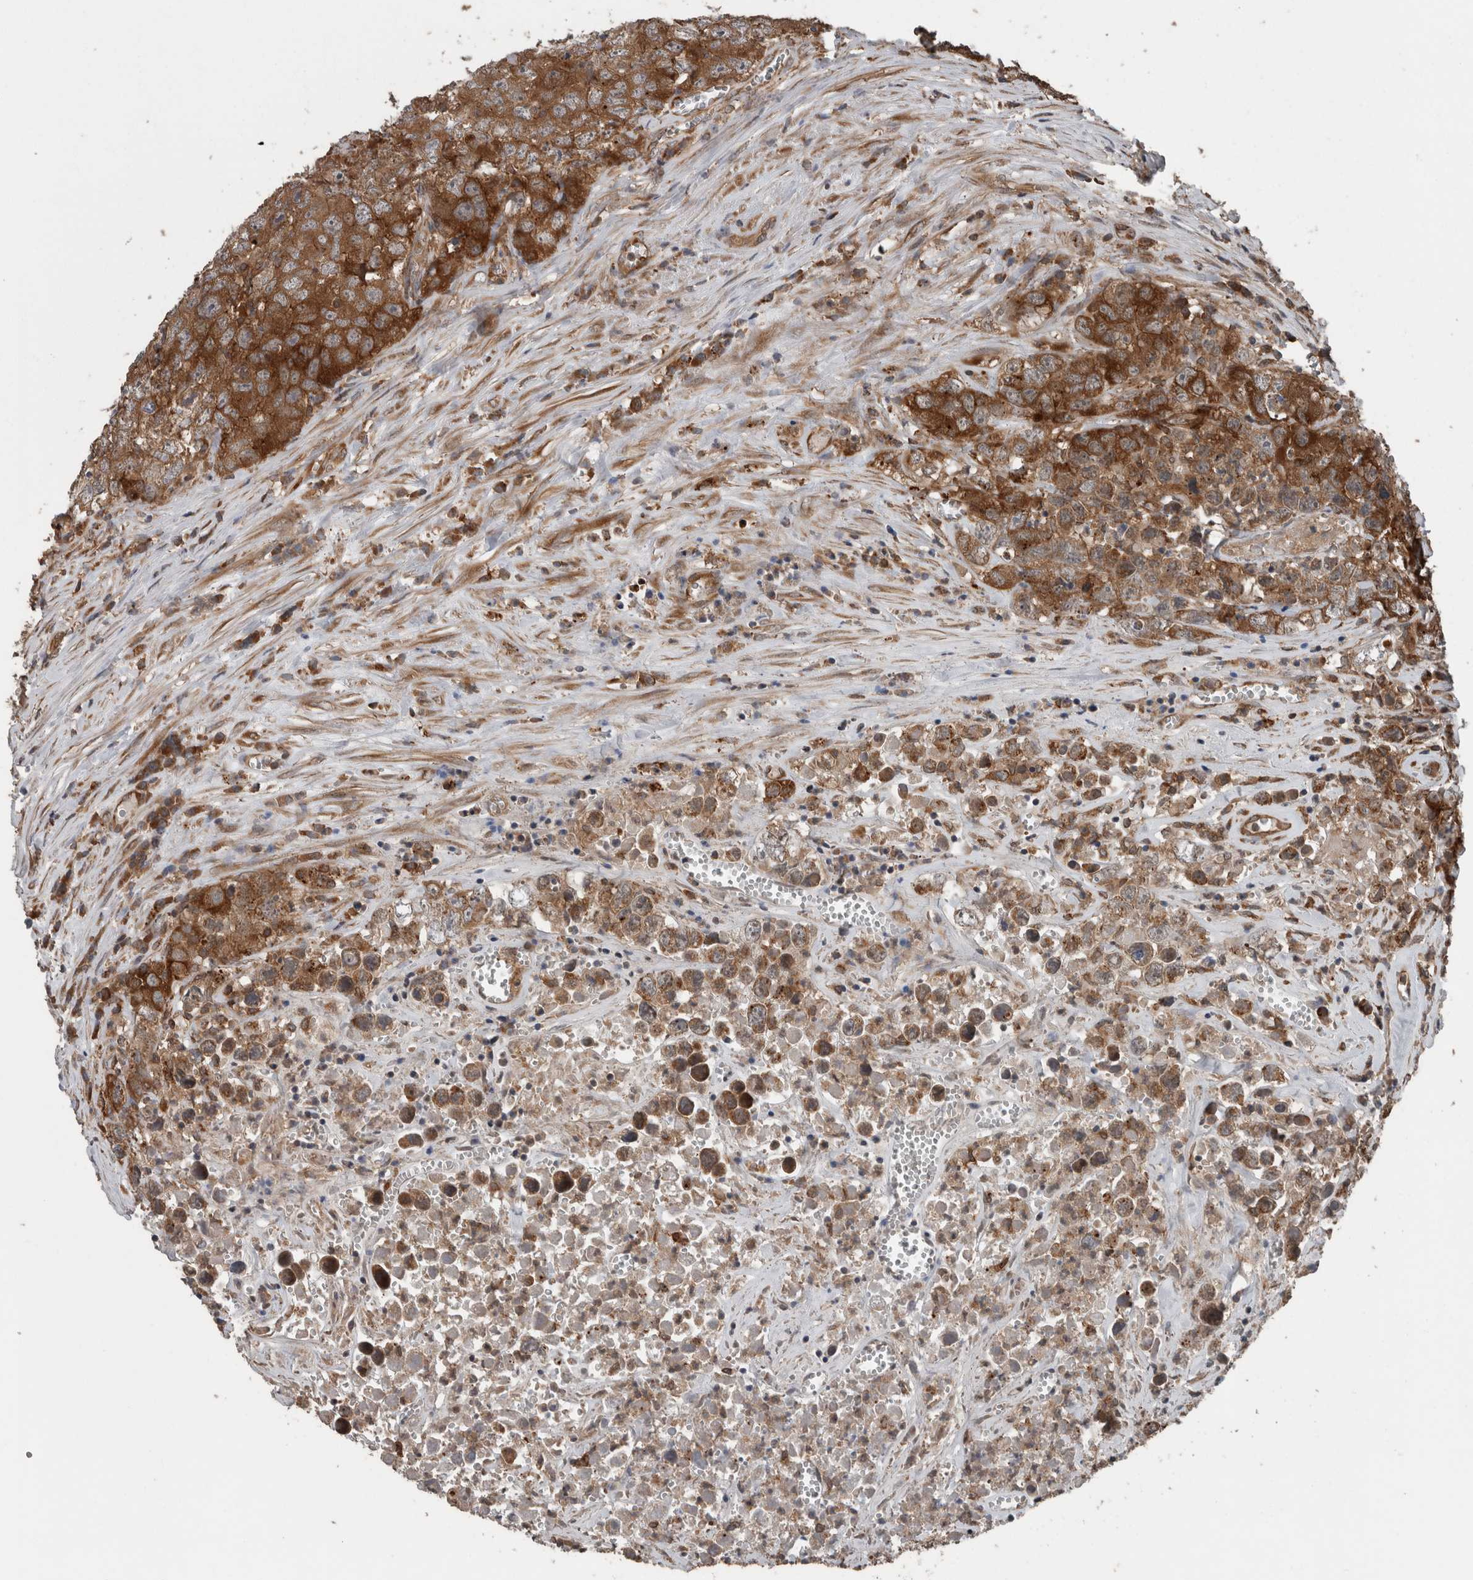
{"staining": {"intensity": "strong", "quantity": ">75%", "location": "cytoplasmic/membranous"}, "tissue": "testis cancer", "cell_type": "Tumor cells", "image_type": "cancer", "snomed": [{"axis": "morphology", "description": "Seminoma, NOS"}, {"axis": "morphology", "description": "Carcinoma, Embryonal, NOS"}, {"axis": "topography", "description": "Testis"}], "caption": "DAB immunohistochemical staining of human testis embryonal carcinoma shows strong cytoplasmic/membranous protein staining in approximately >75% of tumor cells.", "gene": "RIOK3", "patient": {"sex": "male", "age": 43}}